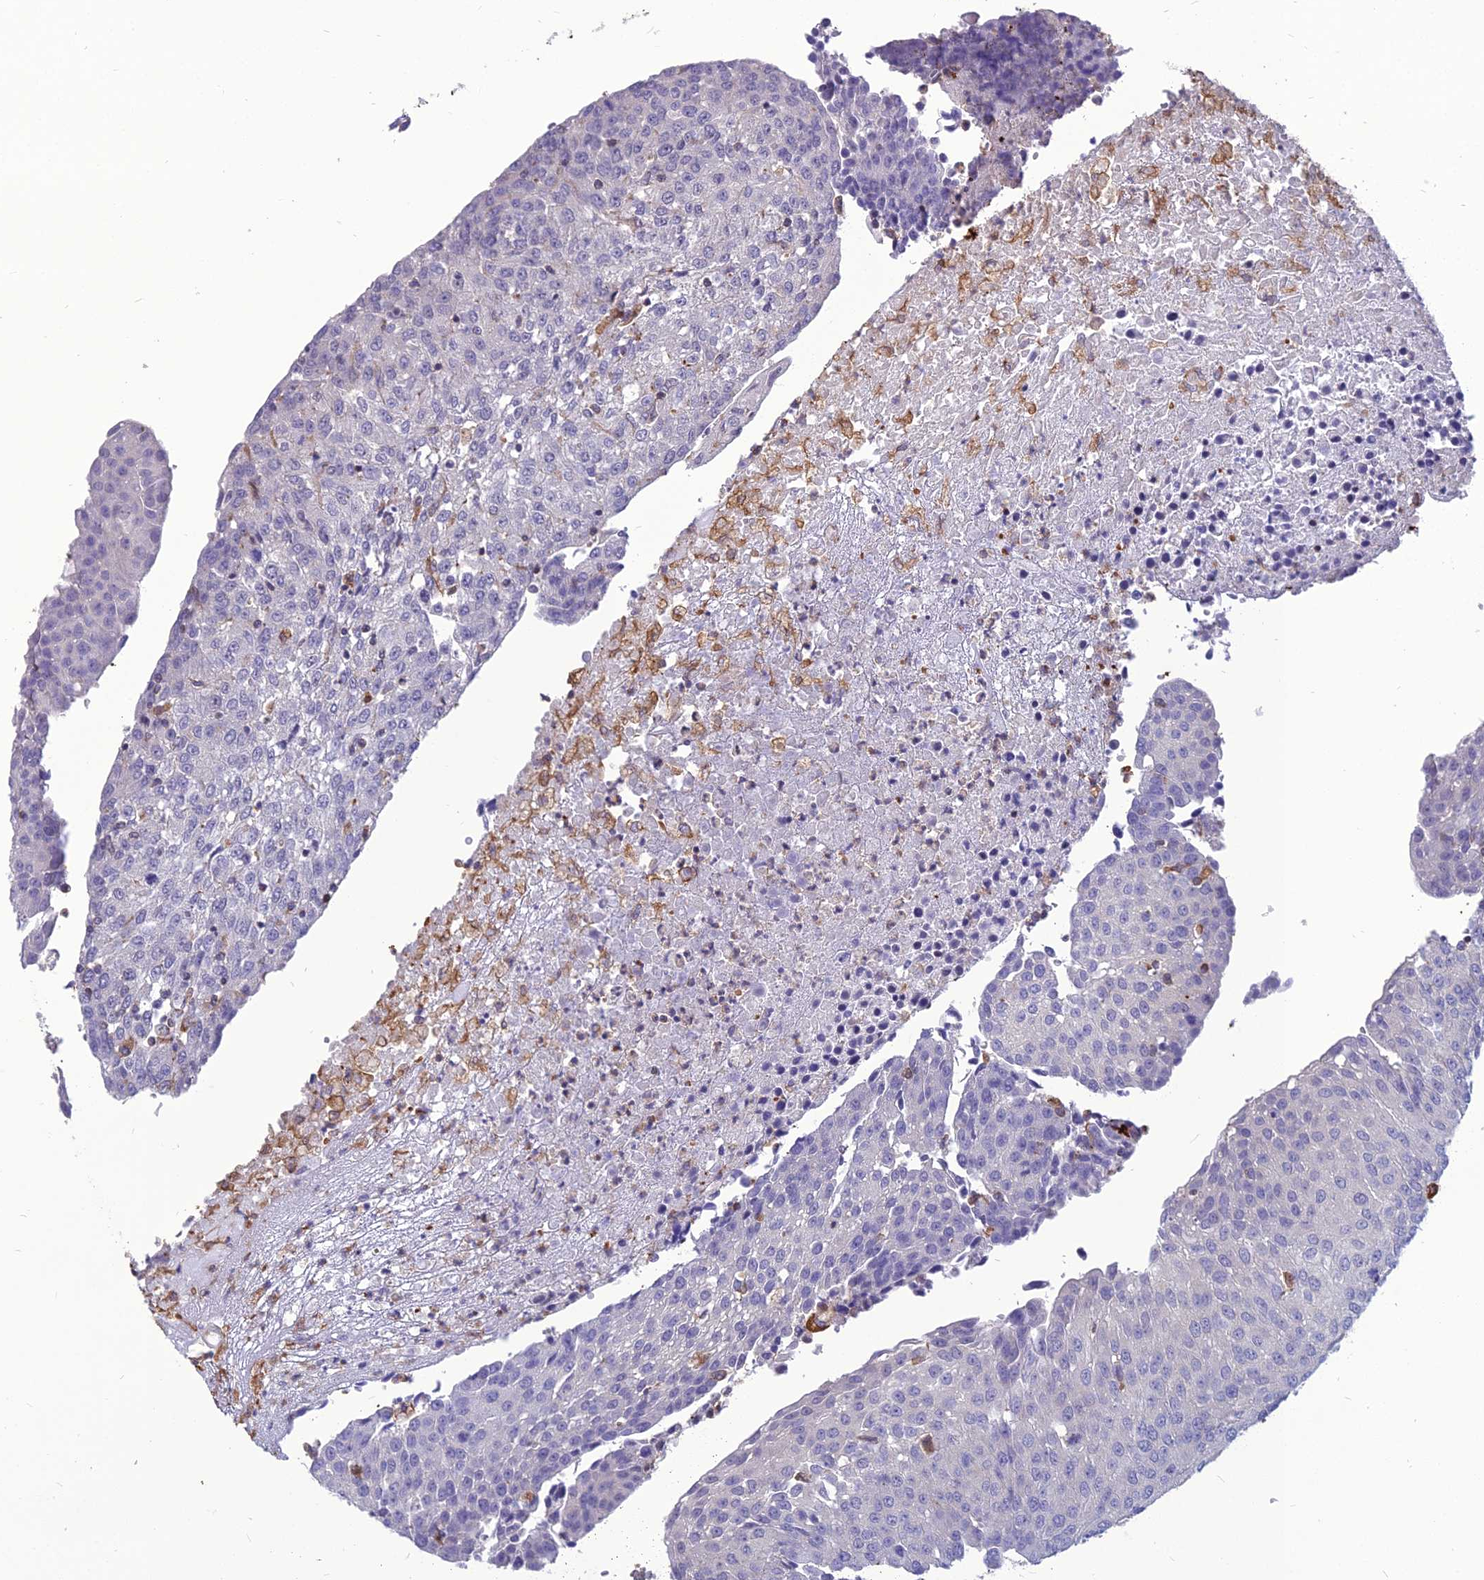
{"staining": {"intensity": "negative", "quantity": "none", "location": "none"}, "tissue": "urothelial cancer", "cell_type": "Tumor cells", "image_type": "cancer", "snomed": [{"axis": "morphology", "description": "Urothelial carcinoma, High grade"}, {"axis": "topography", "description": "Urinary bladder"}], "caption": "Image shows no protein expression in tumor cells of urothelial carcinoma (high-grade) tissue.", "gene": "PSMD11", "patient": {"sex": "female", "age": 85}}